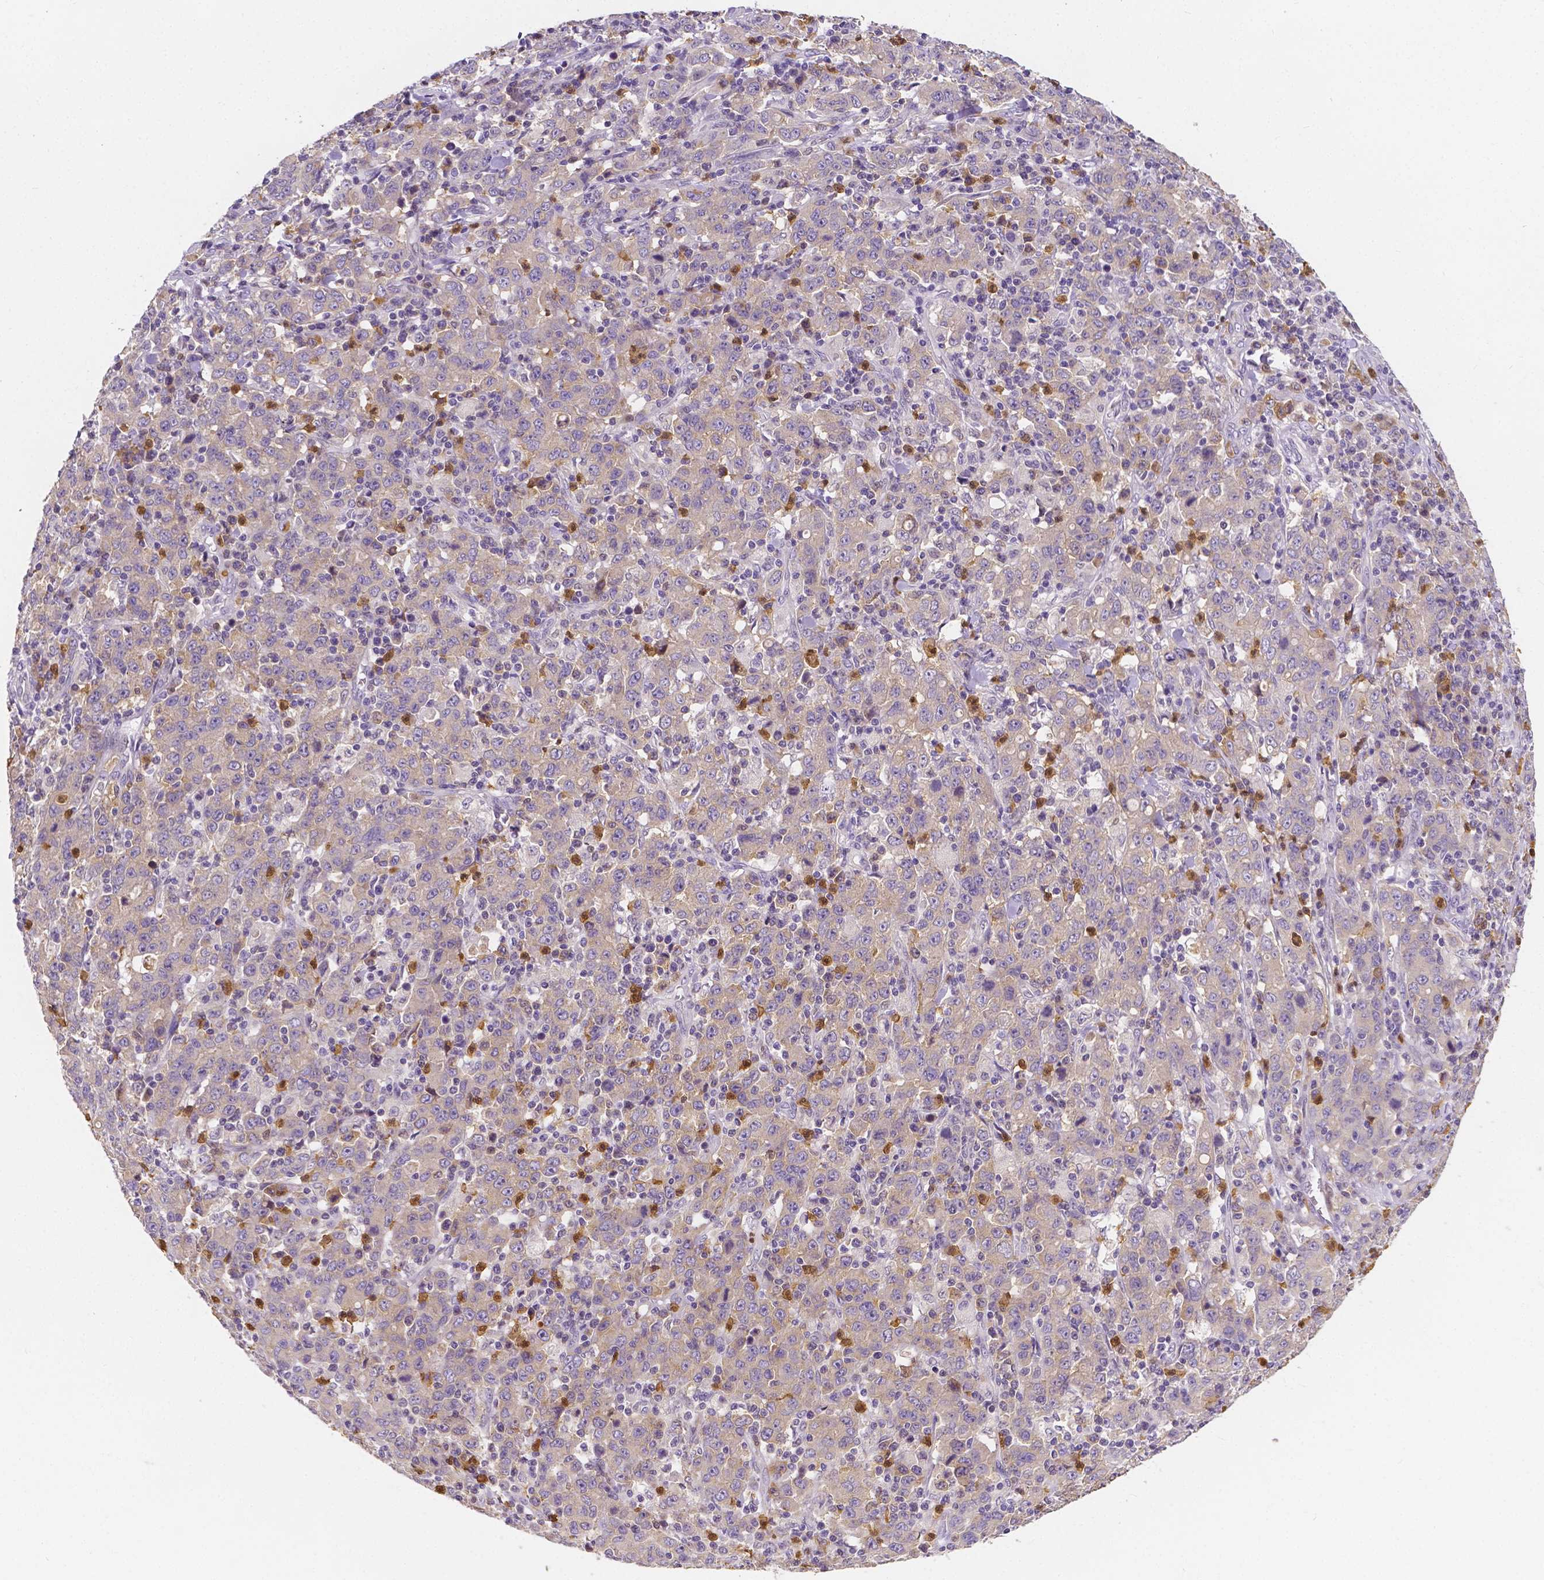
{"staining": {"intensity": "negative", "quantity": "none", "location": "none"}, "tissue": "stomach cancer", "cell_type": "Tumor cells", "image_type": "cancer", "snomed": [{"axis": "morphology", "description": "Adenocarcinoma, NOS"}, {"axis": "topography", "description": "Stomach, upper"}], "caption": "An immunohistochemistry micrograph of stomach cancer (adenocarcinoma) is shown. There is no staining in tumor cells of stomach cancer (adenocarcinoma).", "gene": "ZNRD2", "patient": {"sex": "male", "age": 69}}